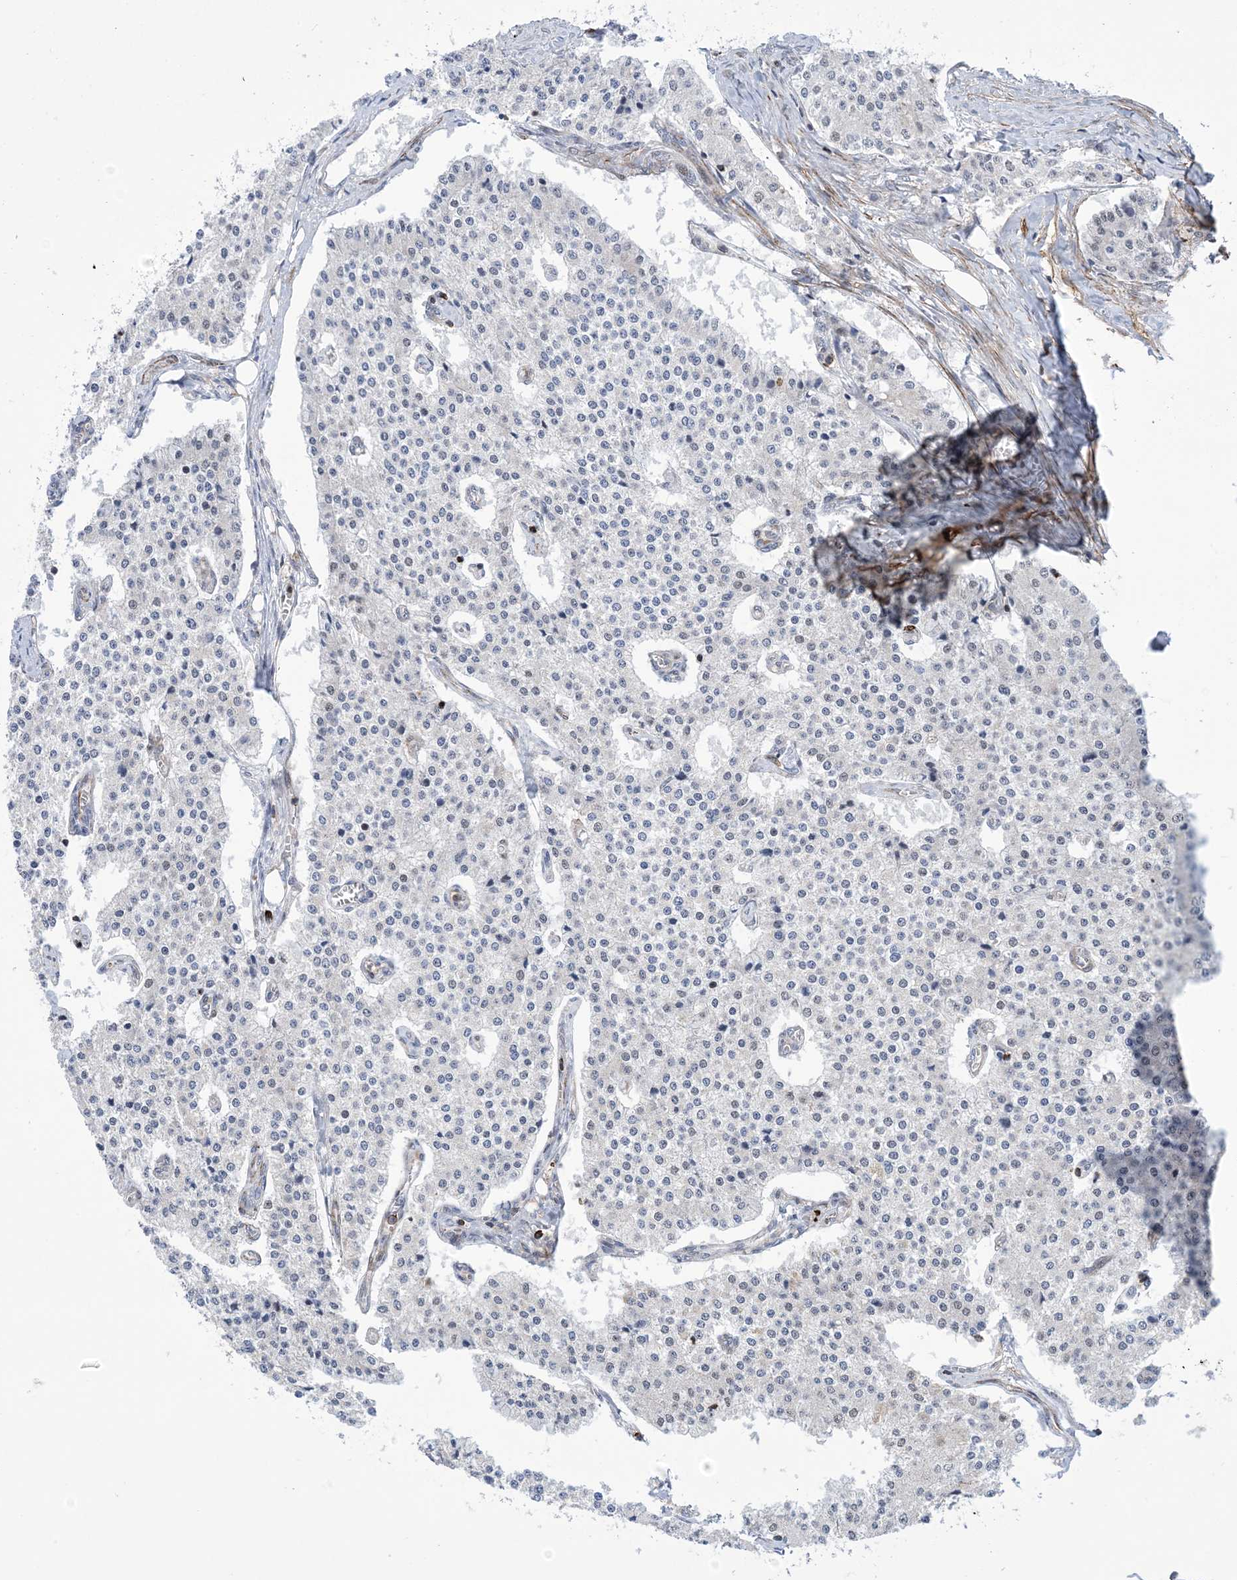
{"staining": {"intensity": "negative", "quantity": "none", "location": "none"}, "tissue": "carcinoid", "cell_type": "Tumor cells", "image_type": "cancer", "snomed": [{"axis": "morphology", "description": "Carcinoid, malignant, NOS"}, {"axis": "topography", "description": "Colon"}], "caption": "Tumor cells are negative for brown protein staining in carcinoid (malignant). Nuclei are stained in blue.", "gene": "ZNF8", "patient": {"sex": "female", "age": 52}}